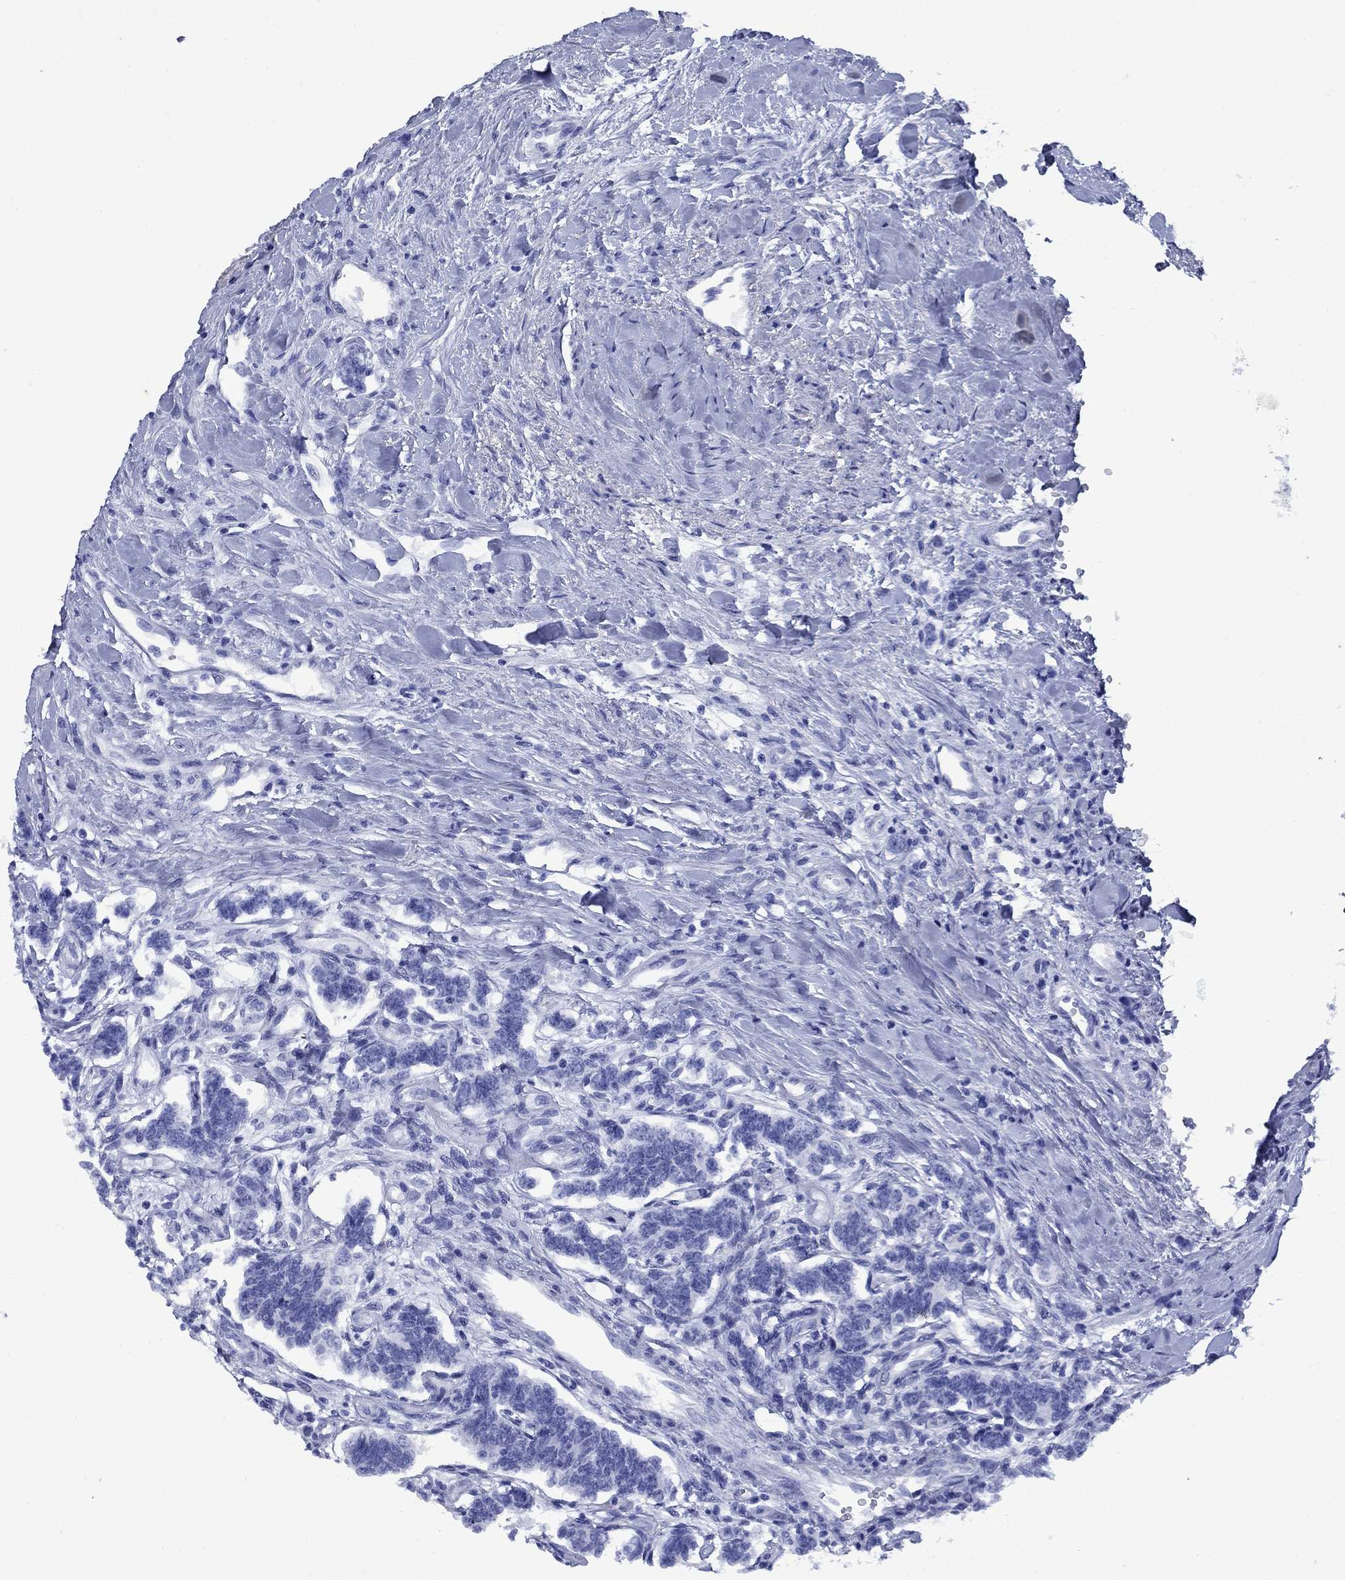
{"staining": {"intensity": "negative", "quantity": "none", "location": "none"}, "tissue": "carcinoid", "cell_type": "Tumor cells", "image_type": "cancer", "snomed": [{"axis": "morphology", "description": "Carcinoid, malignant, NOS"}, {"axis": "topography", "description": "Kidney"}], "caption": "Immunohistochemistry micrograph of carcinoid stained for a protein (brown), which displays no positivity in tumor cells.", "gene": "CD1A", "patient": {"sex": "female", "age": 41}}